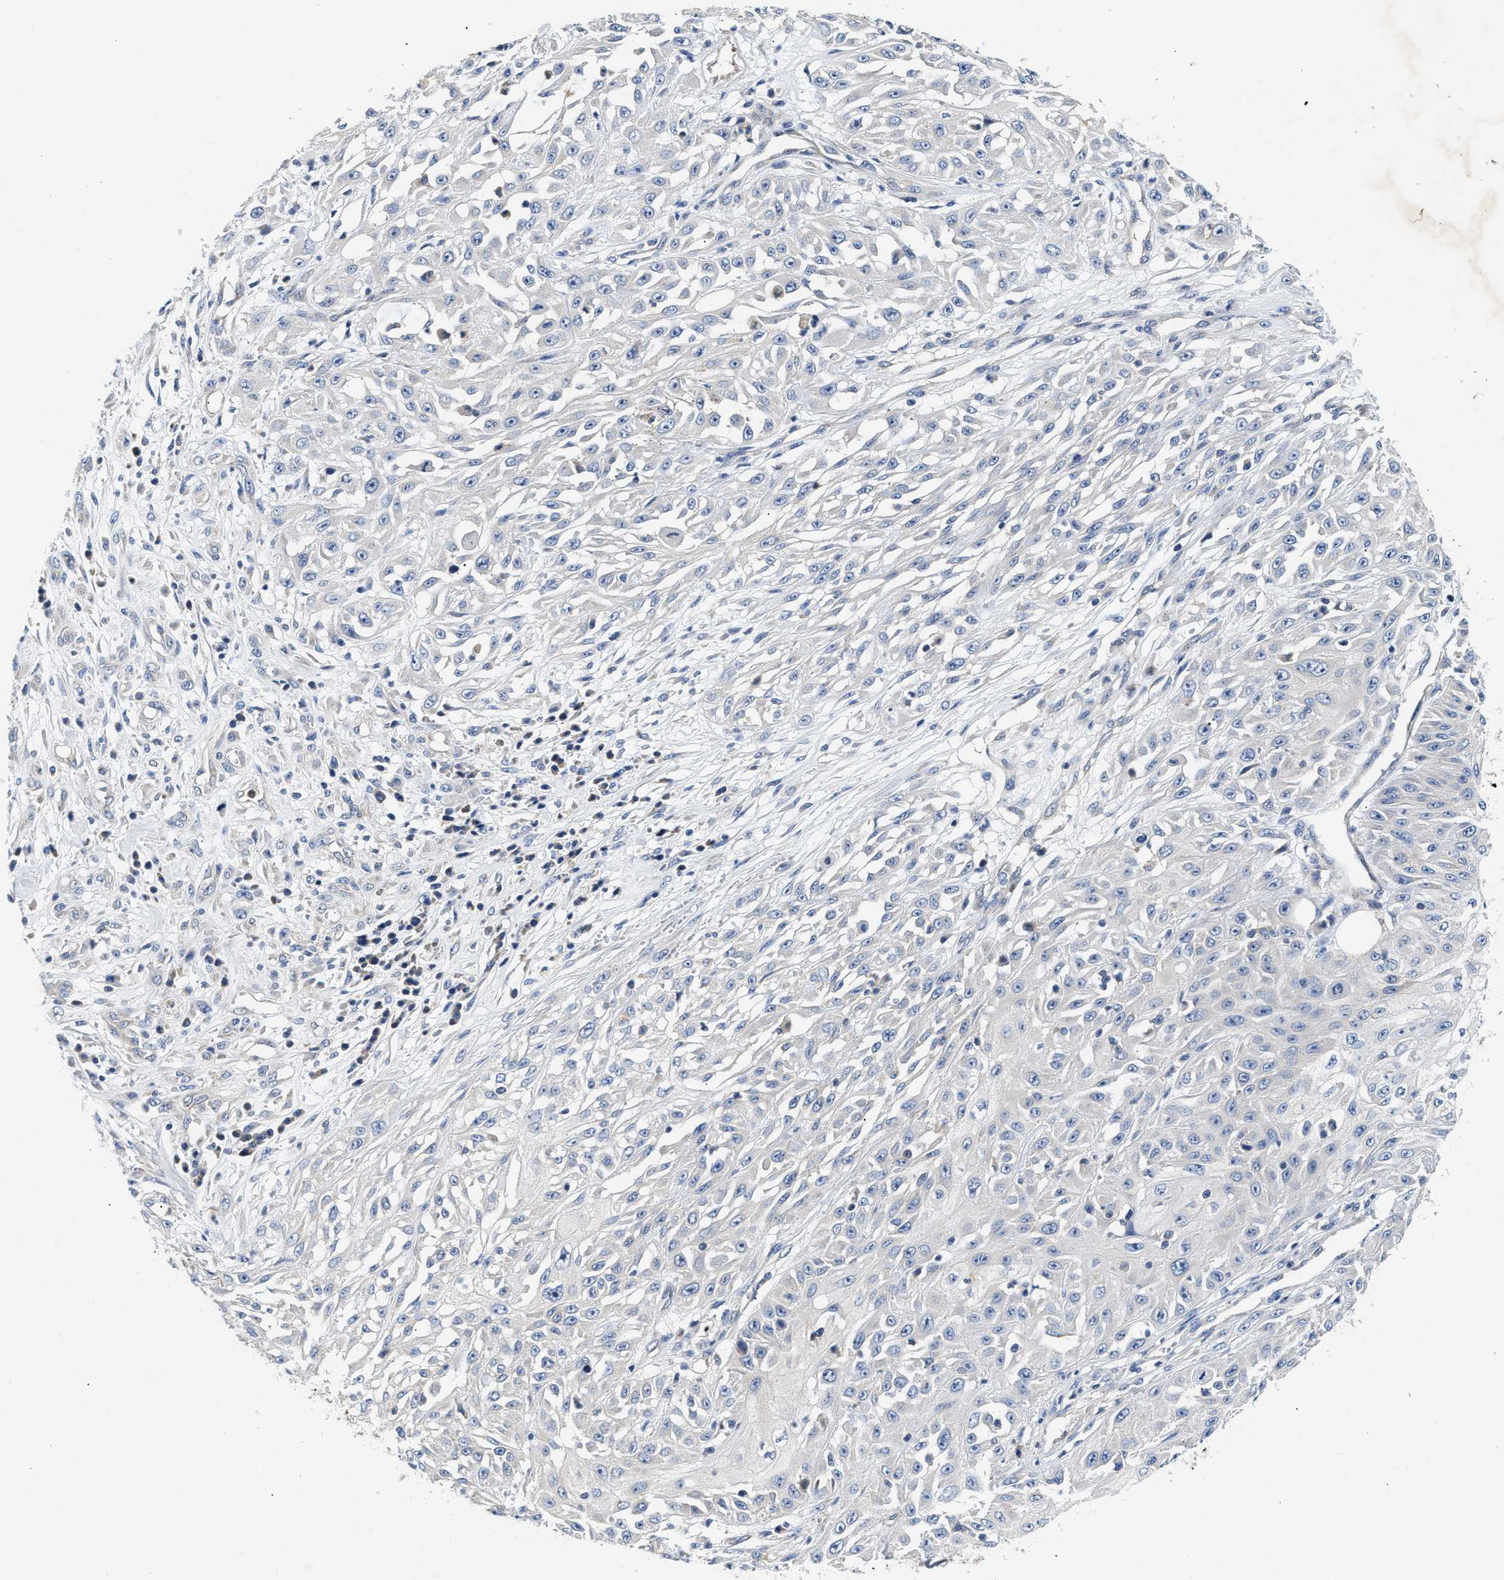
{"staining": {"intensity": "negative", "quantity": "none", "location": "none"}, "tissue": "skin cancer", "cell_type": "Tumor cells", "image_type": "cancer", "snomed": [{"axis": "morphology", "description": "Squamous cell carcinoma, NOS"}, {"axis": "morphology", "description": "Squamous cell carcinoma, metastatic, NOS"}, {"axis": "topography", "description": "Skin"}, {"axis": "topography", "description": "Lymph node"}], "caption": "Immunohistochemistry image of neoplastic tissue: human squamous cell carcinoma (skin) stained with DAB shows no significant protein expression in tumor cells.", "gene": "FAM185A", "patient": {"sex": "male", "age": 75}}